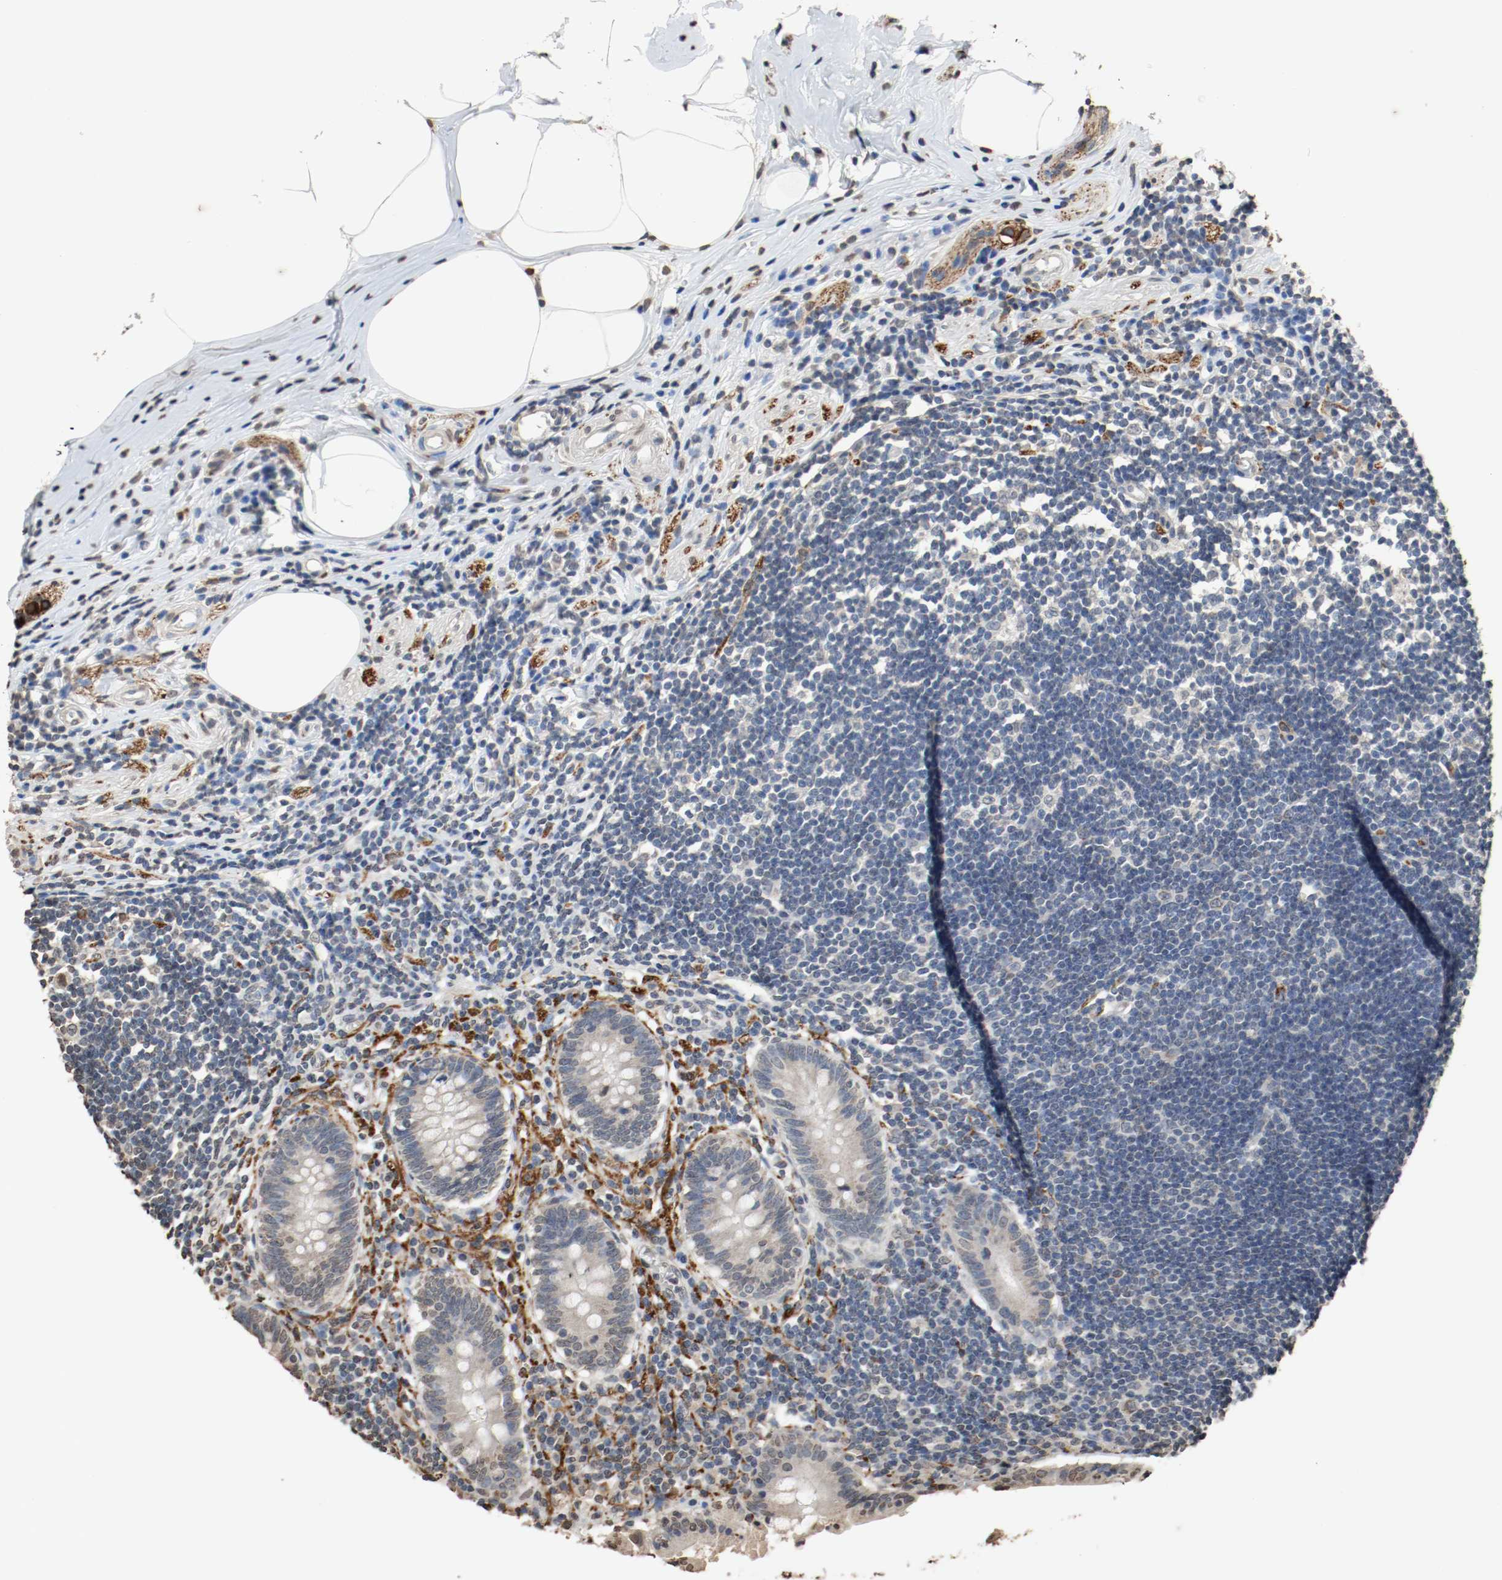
{"staining": {"intensity": "negative", "quantity": "none", "location": "none"}, "tissue": "appendix", "cell_type": "Glandular cells", "image_type": "normal", "snomed": [{"axis": "morphology", "description": "Normal tissue, NOS"}, {"axis": "topography", "description": "Appendix"}], "caption": "Immunohistochemistry of normal human appendix demonstrates no expression in glandular cells.", "gene": "RTN4", "patient": {"sex": "female", "age": 50}}